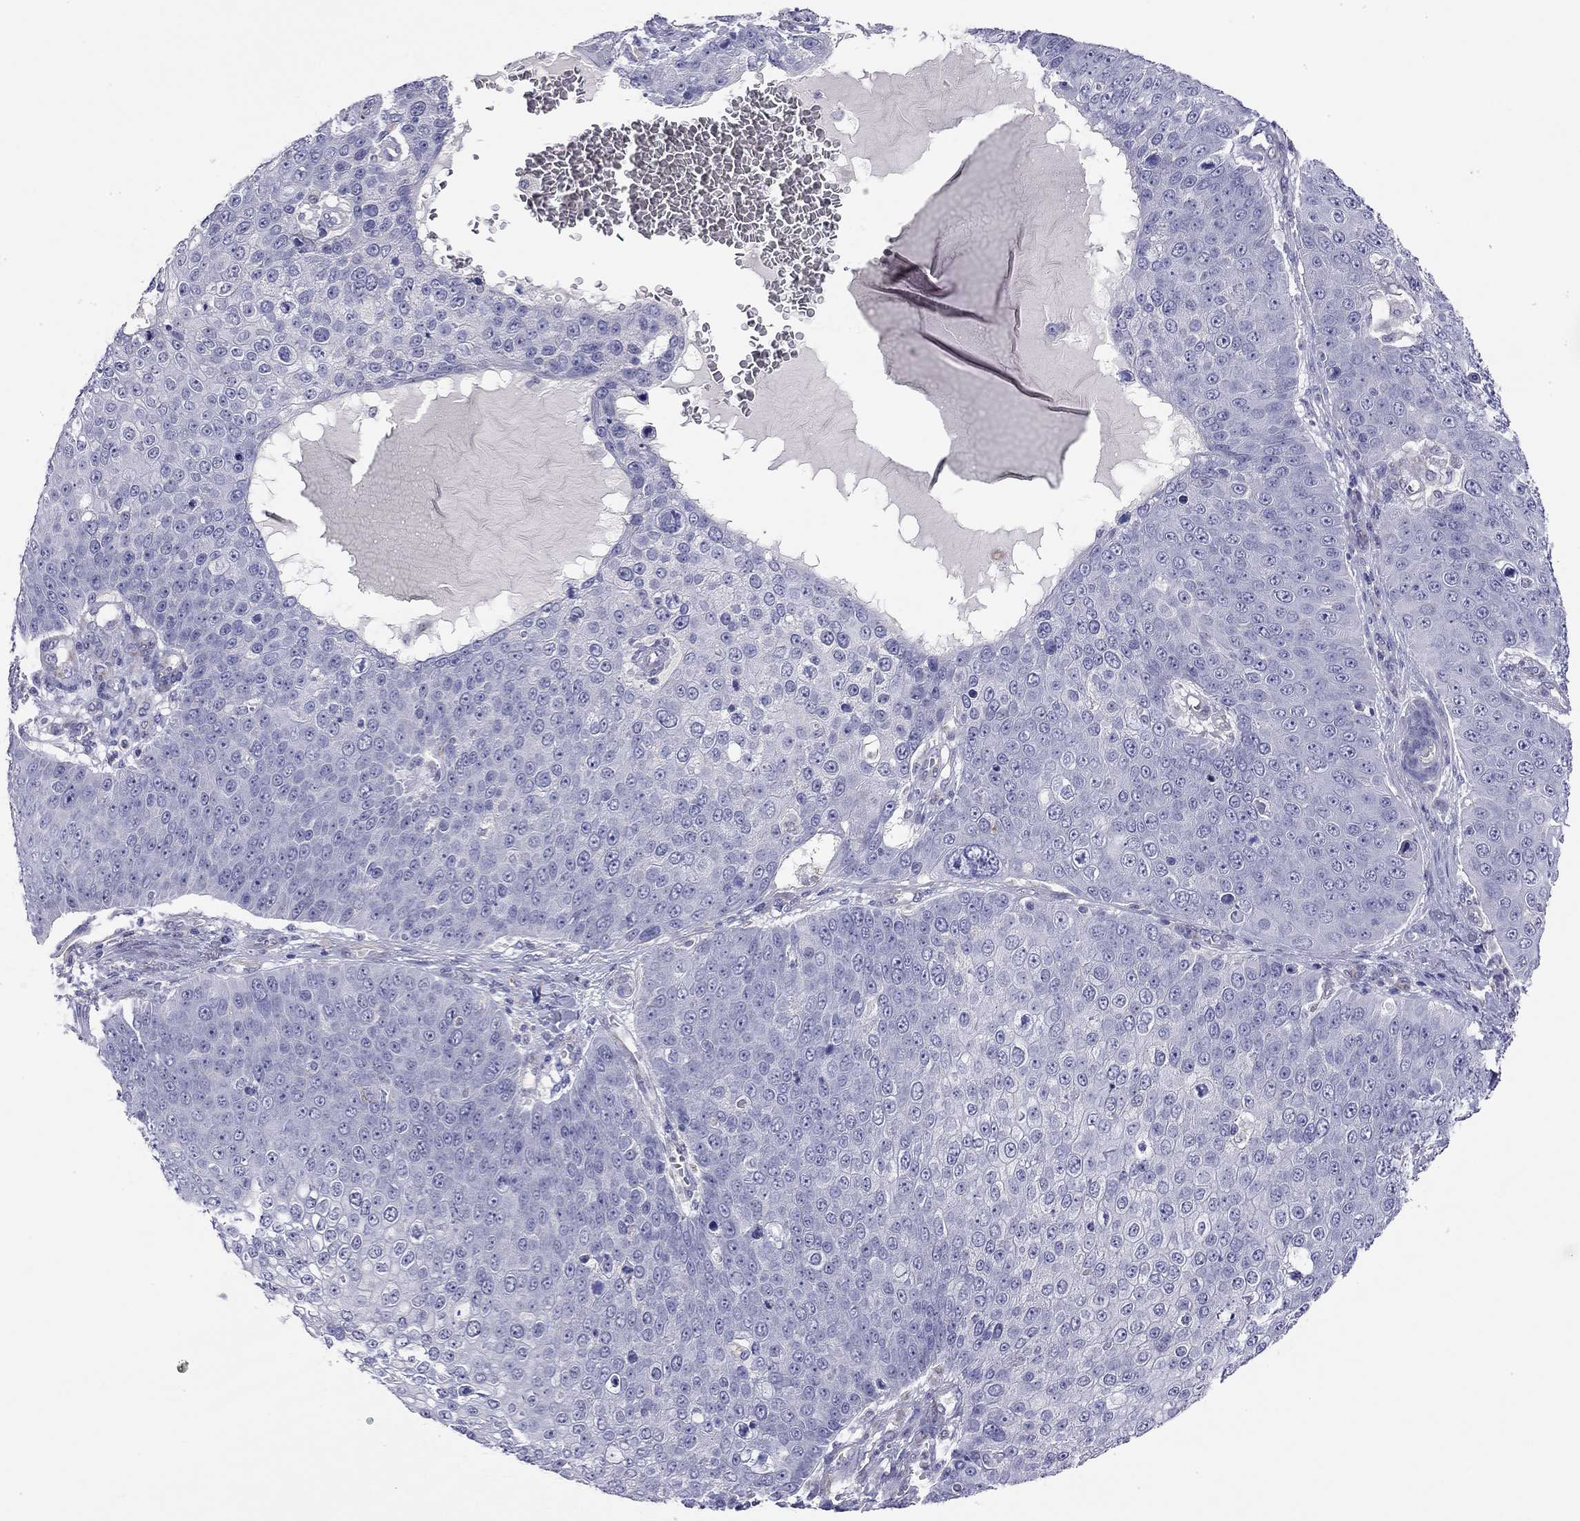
{"staining": {"intensity": "negative", "quantity": "none", "location": "none"}, "tissue": "skin cancer", "cell_type": "Tumor cells", "image_type": "cancer", "snomed": [{"axis": "morphology", "description": "Squamous cell carcinoma, NOS"}, {"axis": "topography", "description": "Skin"}], "caption": "Micrograph shows no significant protein expression in tumor cells of squamous cell carcinoma (skin). (DAB (3,3'-diaminobenzidine) IHC with hematoxylin counter stain).", "gene": "RTL1", "patient": {"sex": "male", "age": 71}}